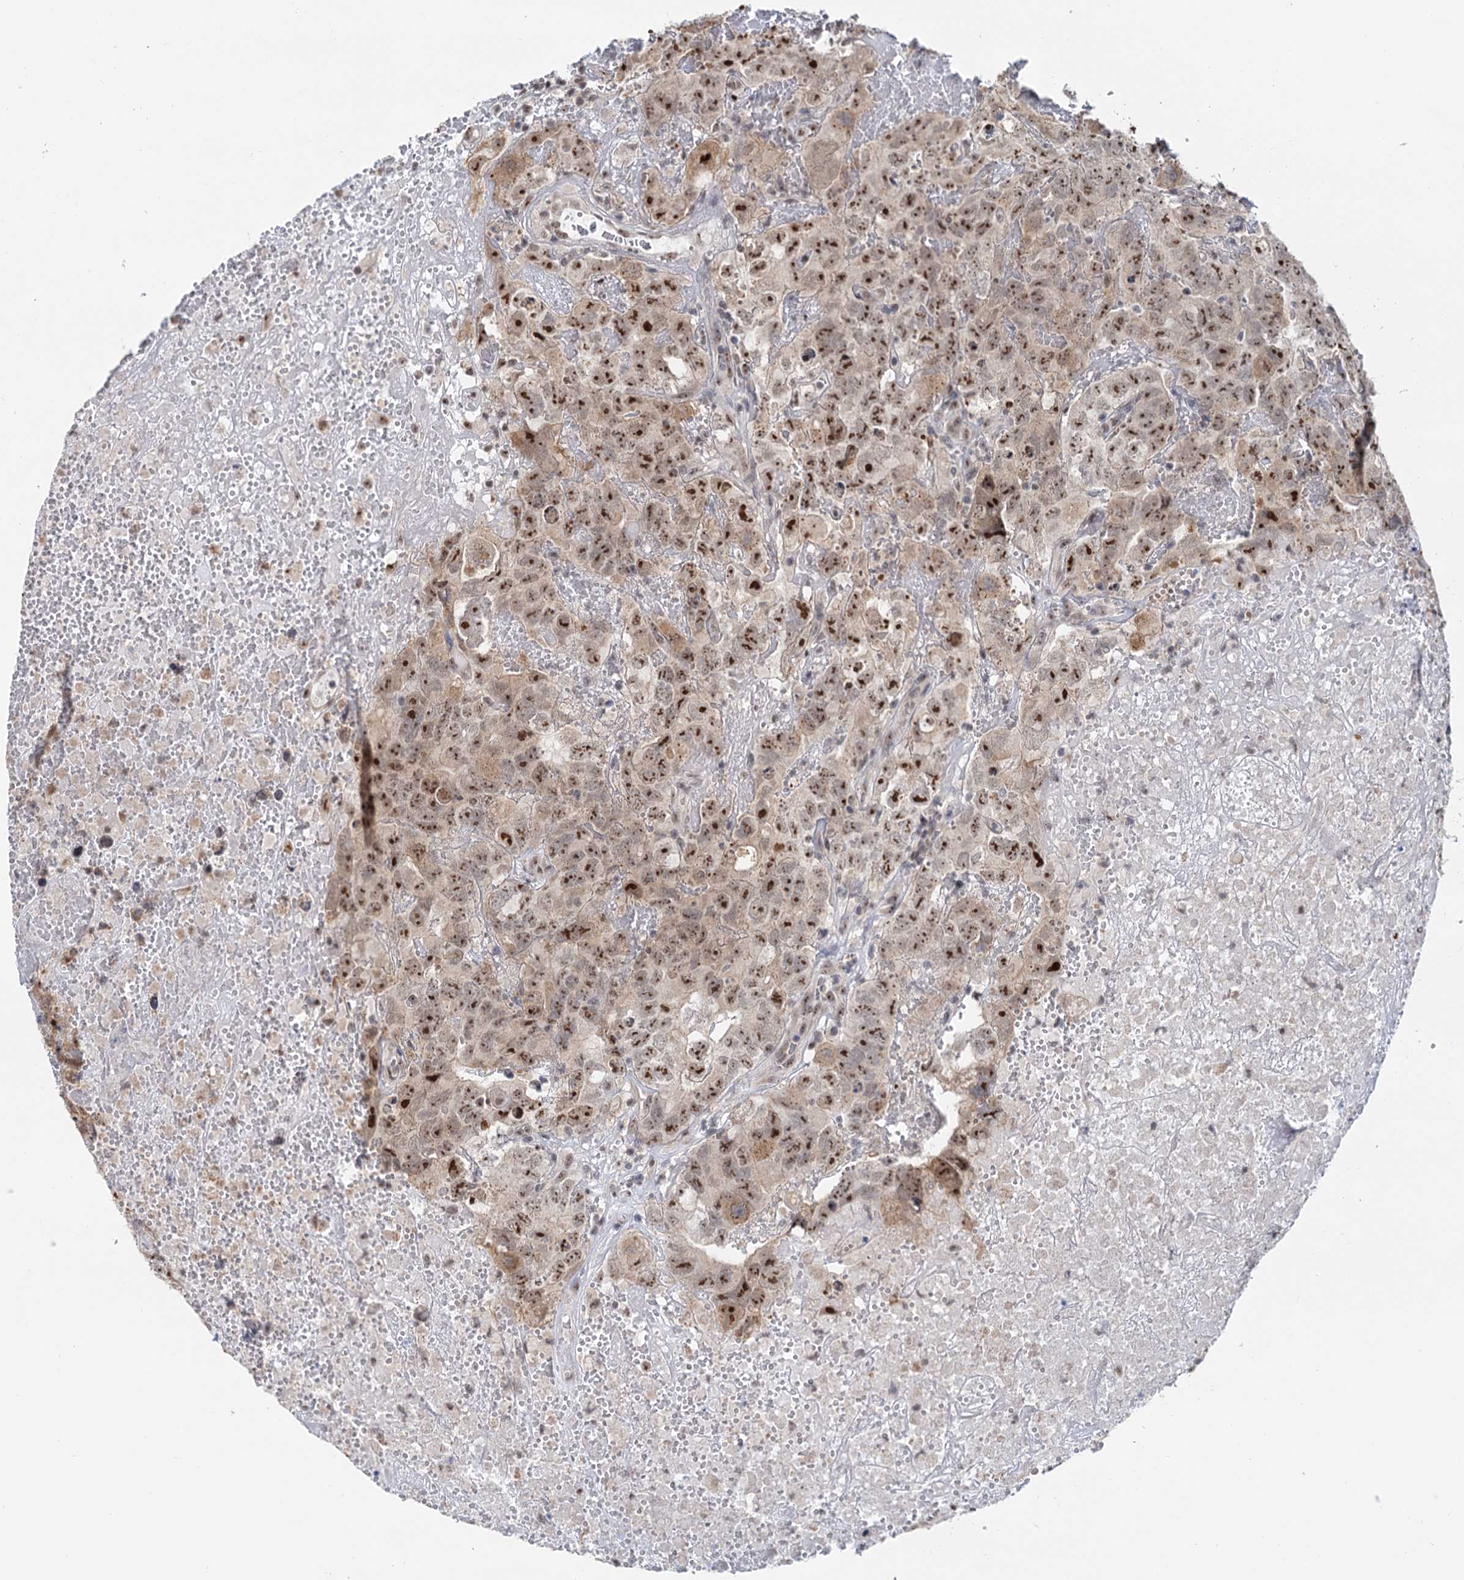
{"staining": {"intensity": "moderate", "quantity": ">75%", "location": "cytoplasmic/membranous,nuclear"}, "tissue": "testis cancer", "cell_type": "Tumor cells", "image_type": "cancer", "snomed": [{"axis": "morphology", "description": "Carcinoma, Embryonal, NOS"}, {"axis": "topography", "description": "Testis"}], "caption": "Protein staining demonstrates moderate cytoplasmic/membranous and nuclear expression in about >75% of tumor cells in embryonal carcinoma (testis).", "gene": "NAT10", "patient": {"sex": "male", "age": 45}}